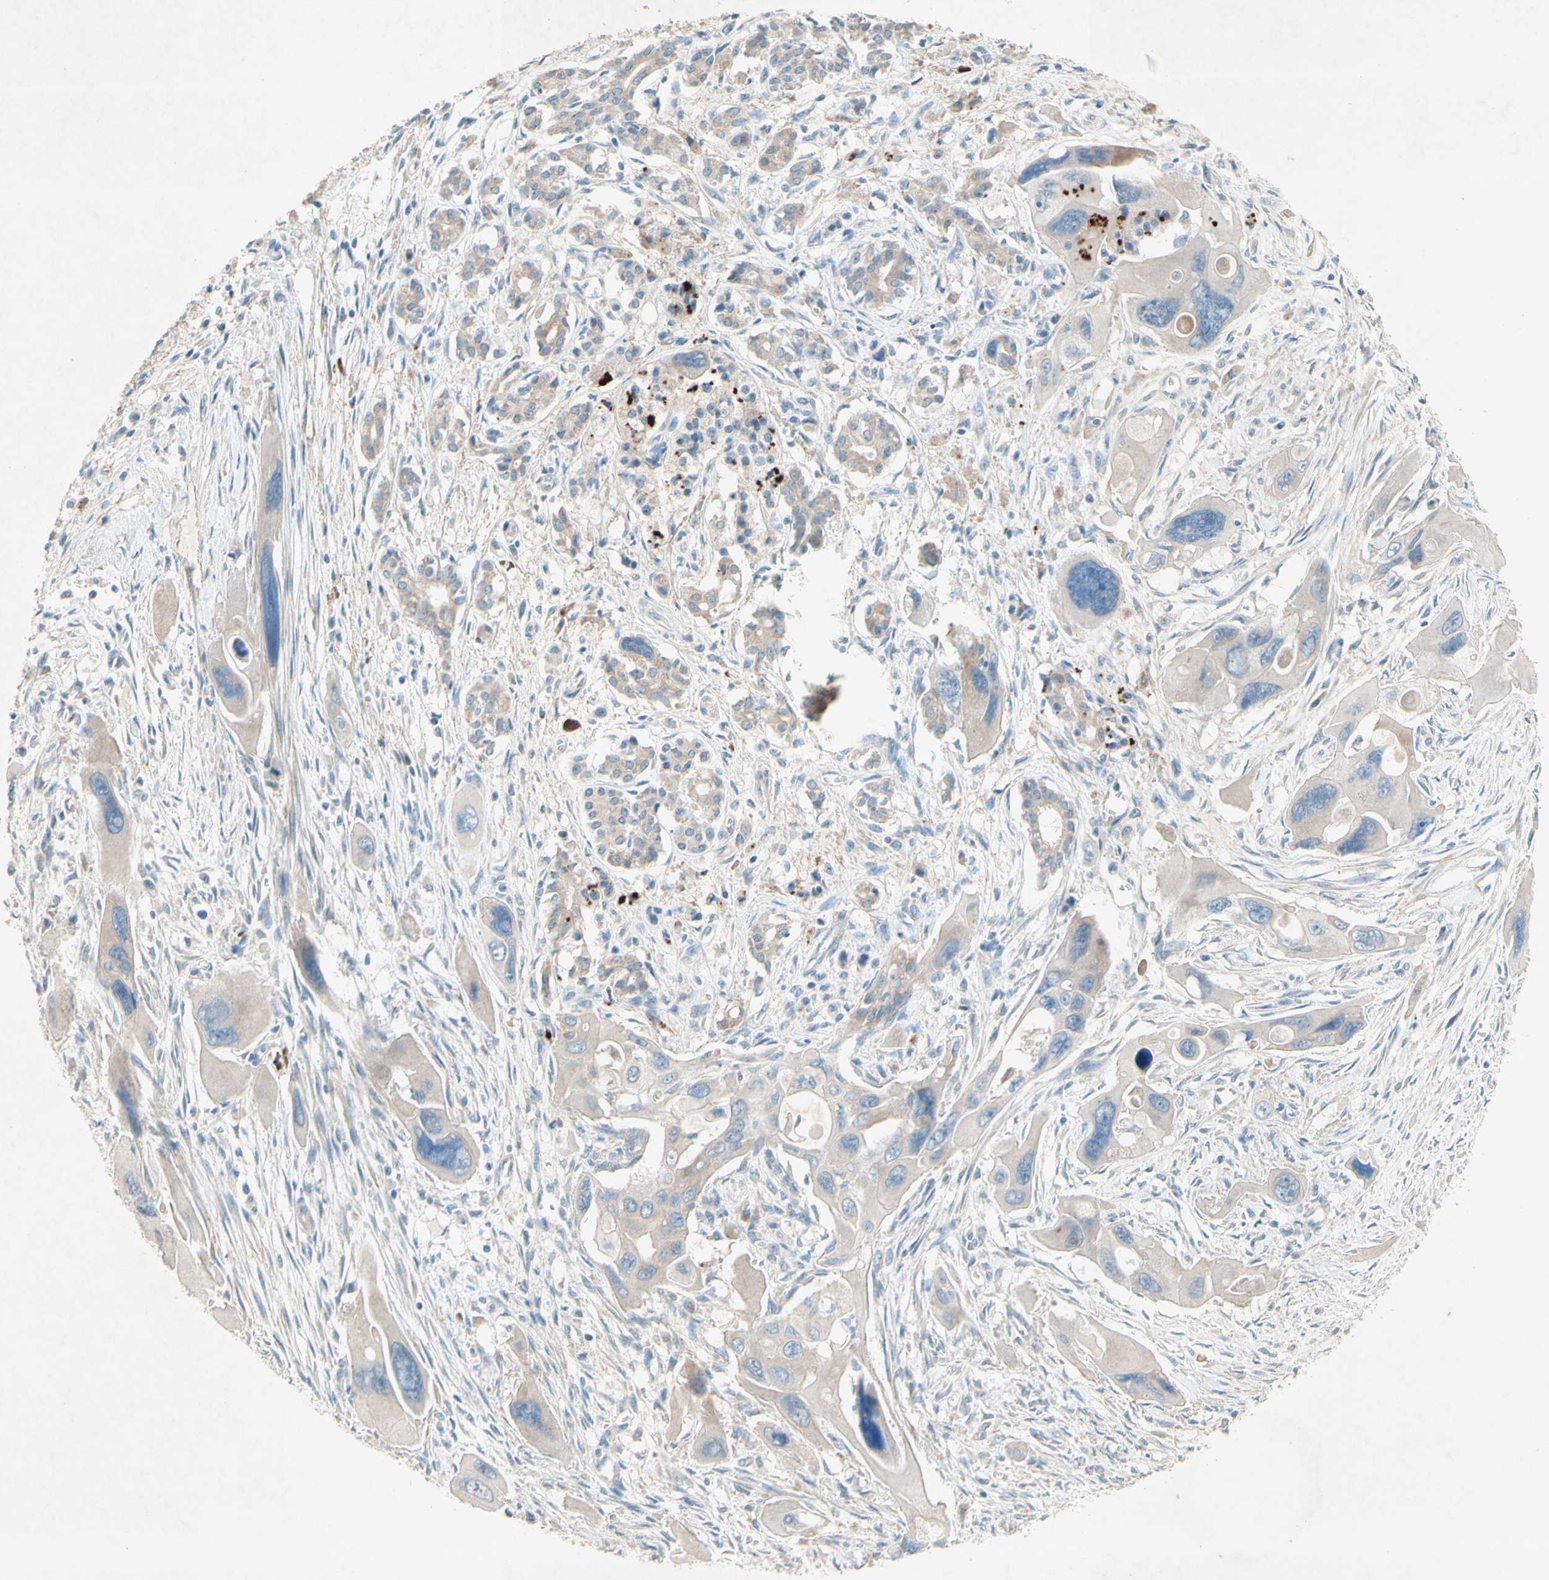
{"staining": {"intensity": "weak", "quantity": "25%-75%", "location": "cytoplasmic/membranous"}, "tissue": "pancreatic cancer", "cell_type": "Tumor cells", "image_type": "cancer", "snomed": [{"axis": "morphology", "description": "Adenocarcinoma, NOS"}, {"axis": "topography", "description": "Pancreas"}], "caption": "Approximately 25%-75% of tumor cells in human adenocarcinoma (pancreatic) exhibit weak cytoplasmic/membranous protein positivity as visualized by brown immunohistochemical staining.", "gene": "IL2", "patient": {"sex": "male", "age": 73}}